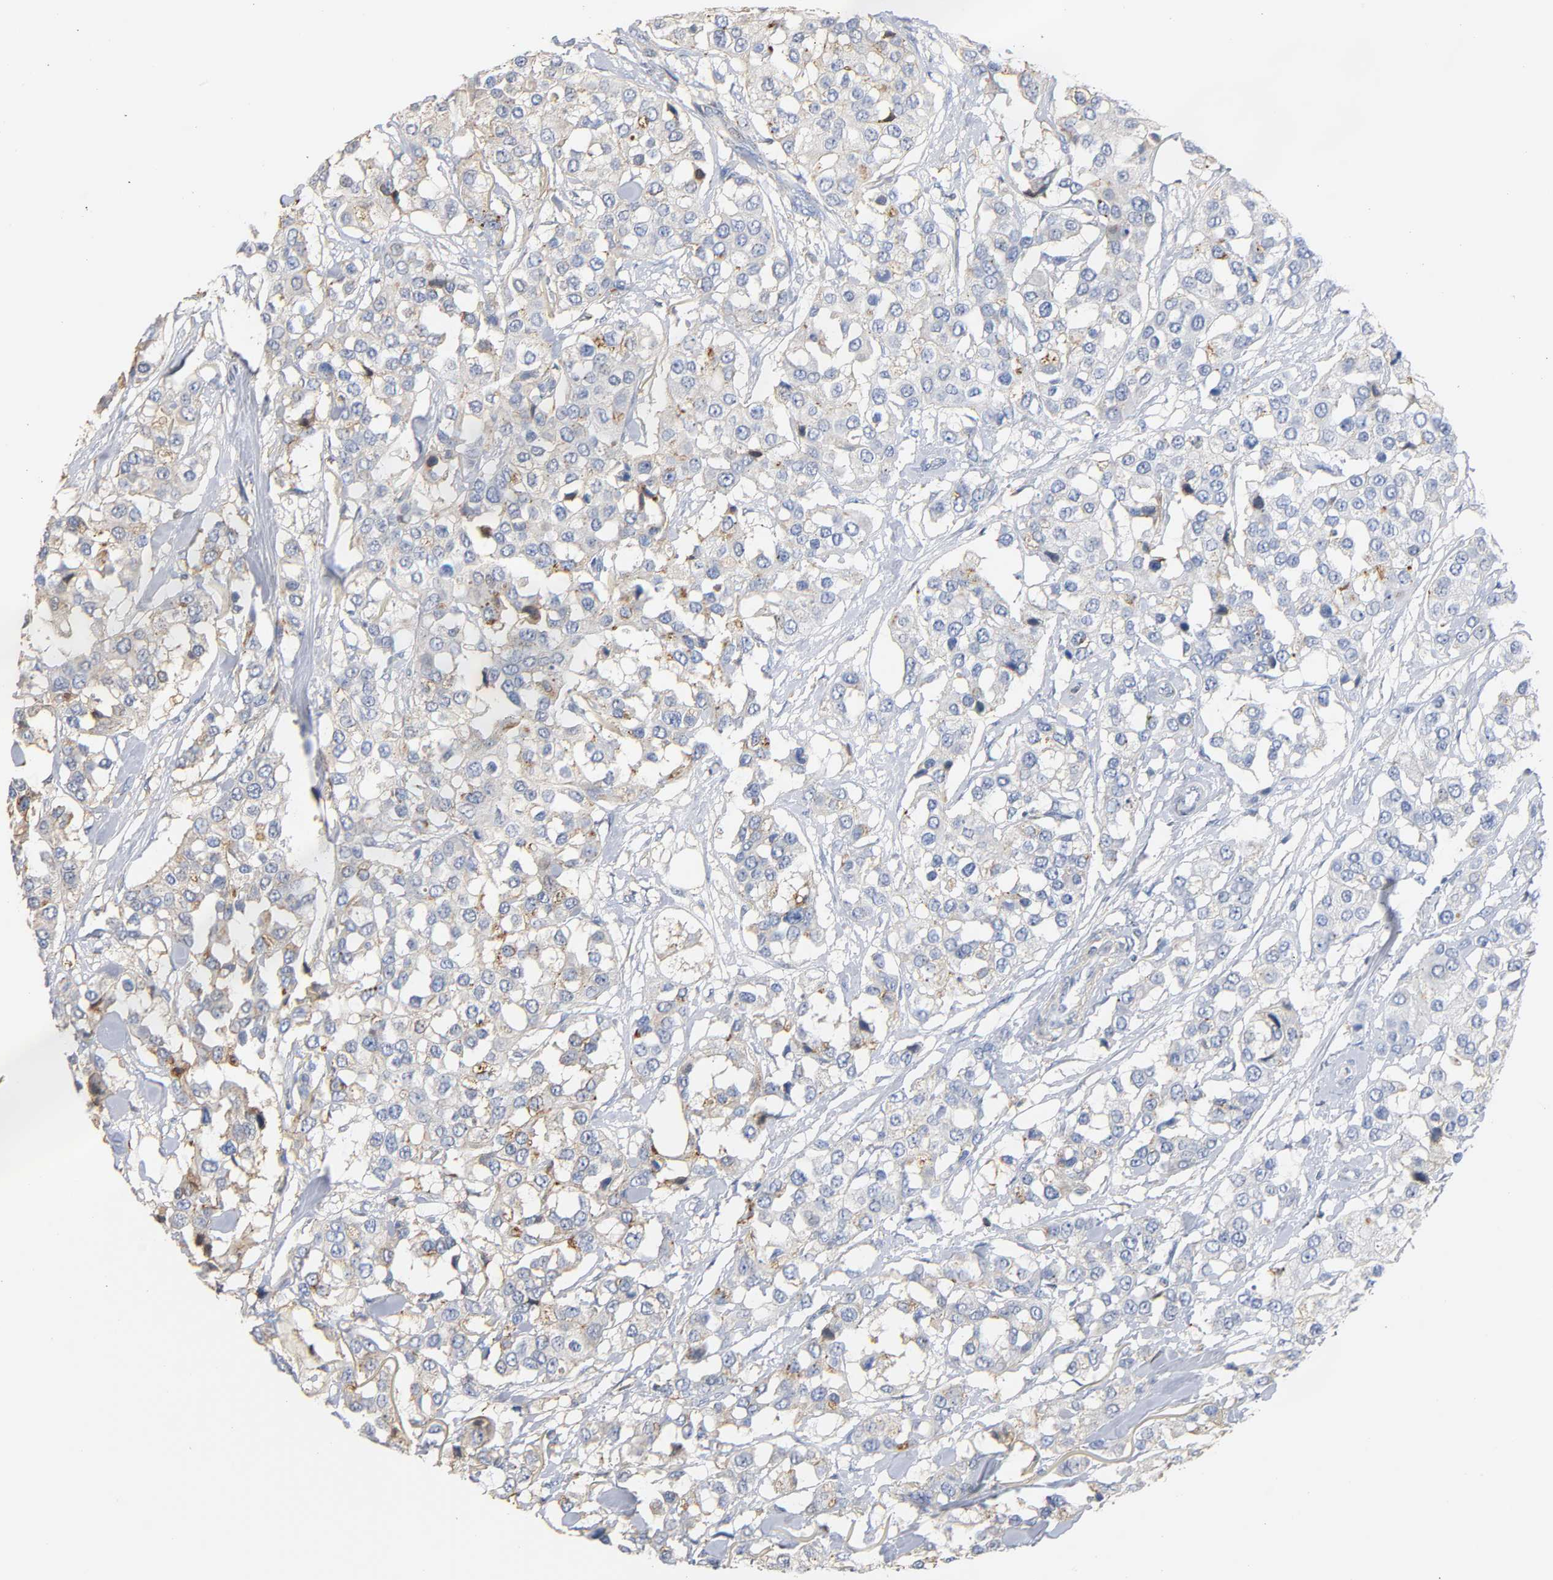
{"staining": {"intensity": "weak", "quantity": "25%-75%", "location": "cytoplasmic/membranous"}, "tissue": "breast cancer", "cell_type": "Tumor cells", "image_type": "cancer", "snomed": [{"axis": "morphology", "description": "Duct carcinoma"}, {"axis": "topography", "description": "Breast"}], "caption": "A micrograph showing weak cytoplasmic/membranous positivity in about 25%-75% of tumor cells in invasive ductal carcinoma (breast), as visualized by brown immunohistochemical staining.", "gene": "ANXA11", "patient": {"sex": "female", "age": 80}}